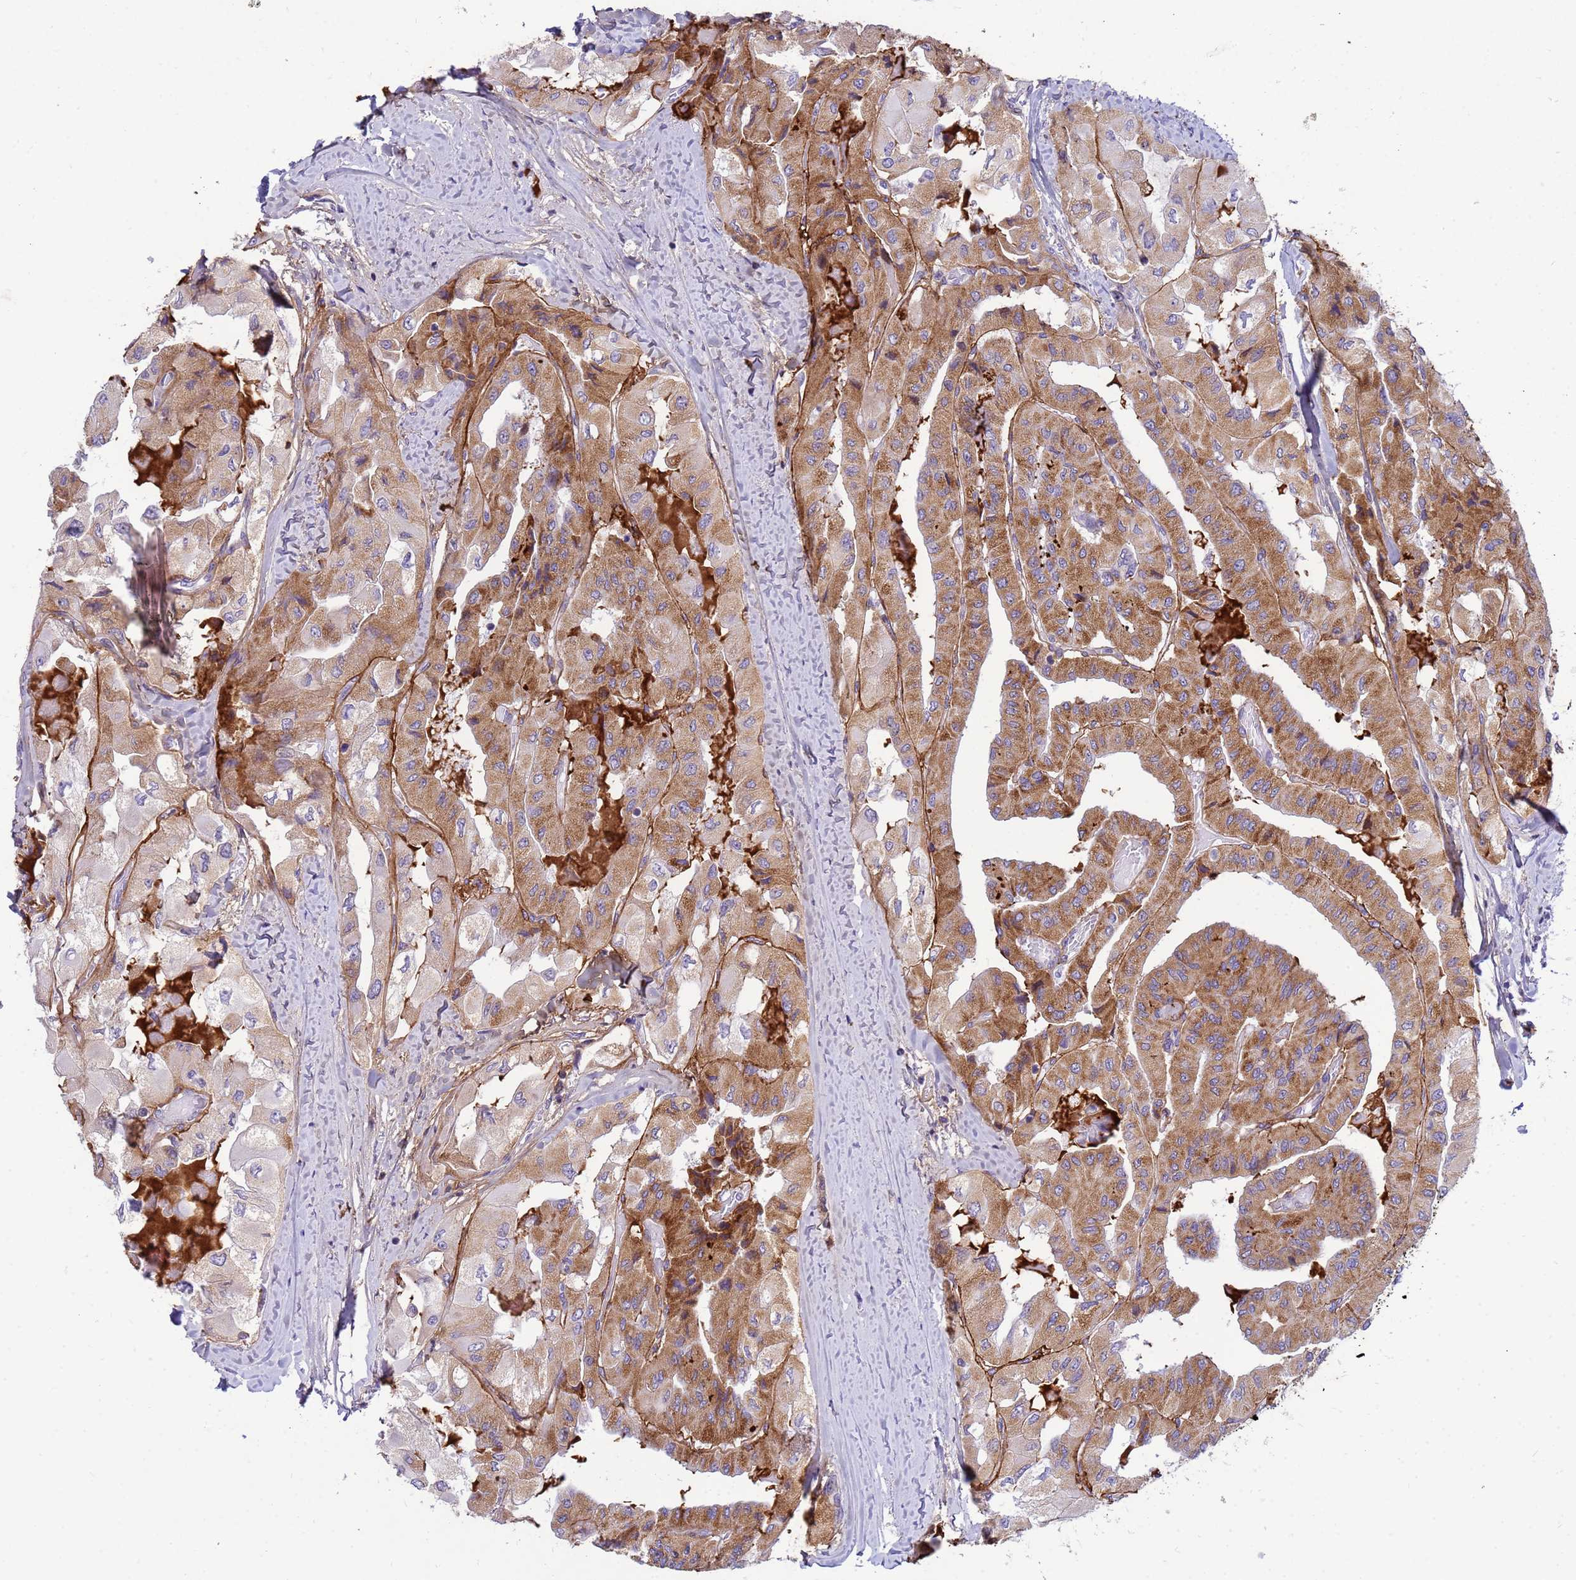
{"staining": {"intensity": "moderate", "quantity": "25%-75%", "location": "cytoplasmic/membranous"}, "tissue": "thyroid cancer", "cell_type": "Tumor cells", "image_type": "cancer", "snomed": [{"axis": "morphology", "description": "Normal tissue, NOS"}, {"axis": "morphology", "description": "Papillary adenocarcinoma, NOS"}, {"axis": "topography", "description": "Thyroid gland"}], "caption": "Thyroid cancer tissue demonstrates moderate cytoplasmic/membranous staining in about 25%-75% of tumor cells, visualized by immunohistochemistry.", "gene": "P2RX7", "patient": {"sex": "female", "age": 59}}